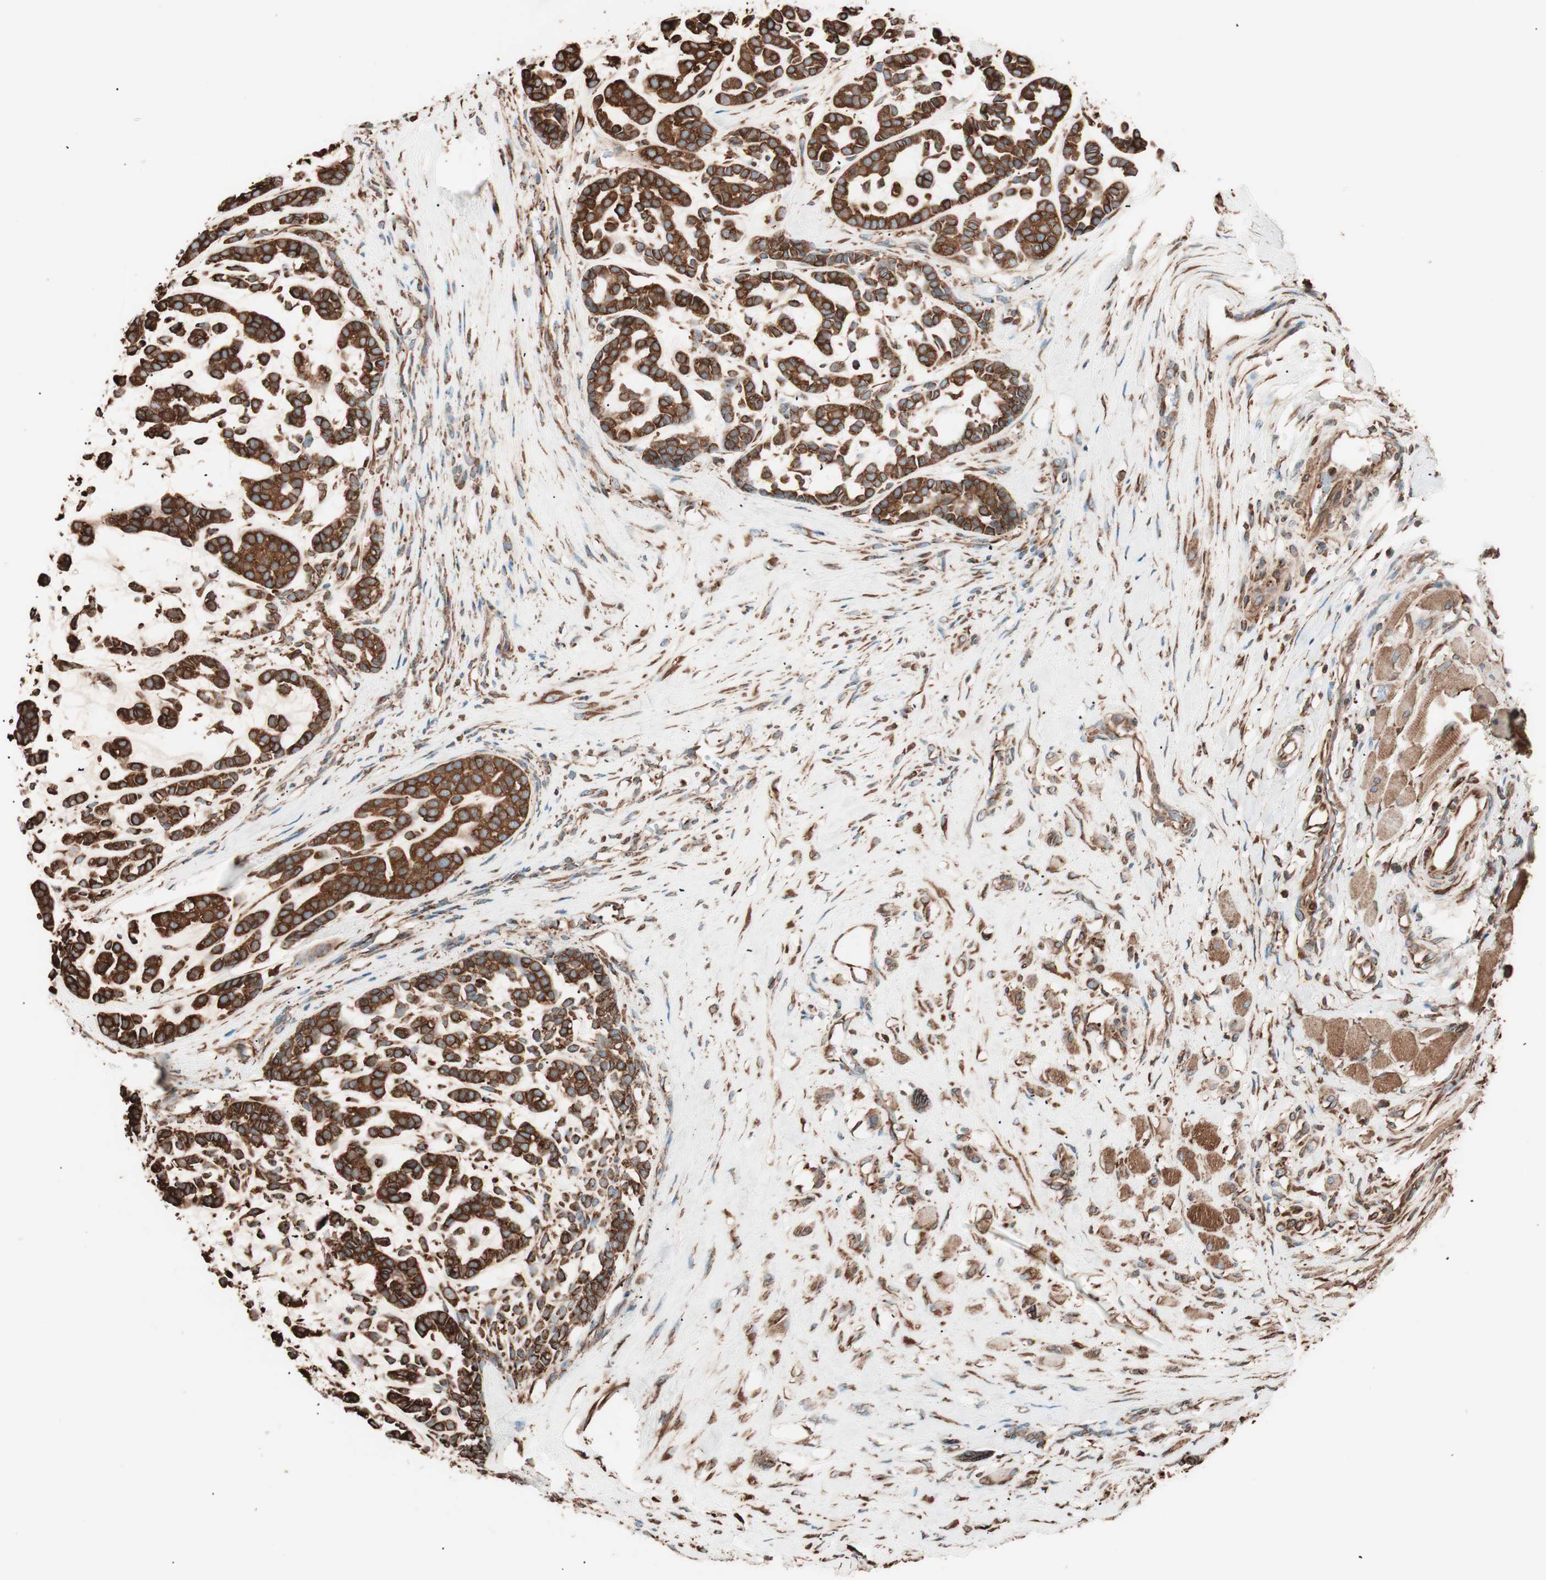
{"staining": {"intensity": "strong", "quantity": ">75%", "location": "cytoplasmic/membranous"}, "tissue": "head and neck cancer", "cell_type": "Tumor cells", "image_type": "cancer", "snomed": [{"axis": "morphology", "description": "Adenocarcinoma, NOS"}, {"axis": "morphology", "description": "Adenoma, NOS"}, {"axis": "topography", "description": "Head-Neck"}], "caption": "This histopathology image demonstrates immunohistochemistry staining of head and neck adenoma, with high strong cytoplasmic/membranous expression in approximately >75% of tumor cells.", "gene": "VEGFA", "patient": {"sex": "female", "age": 55}}